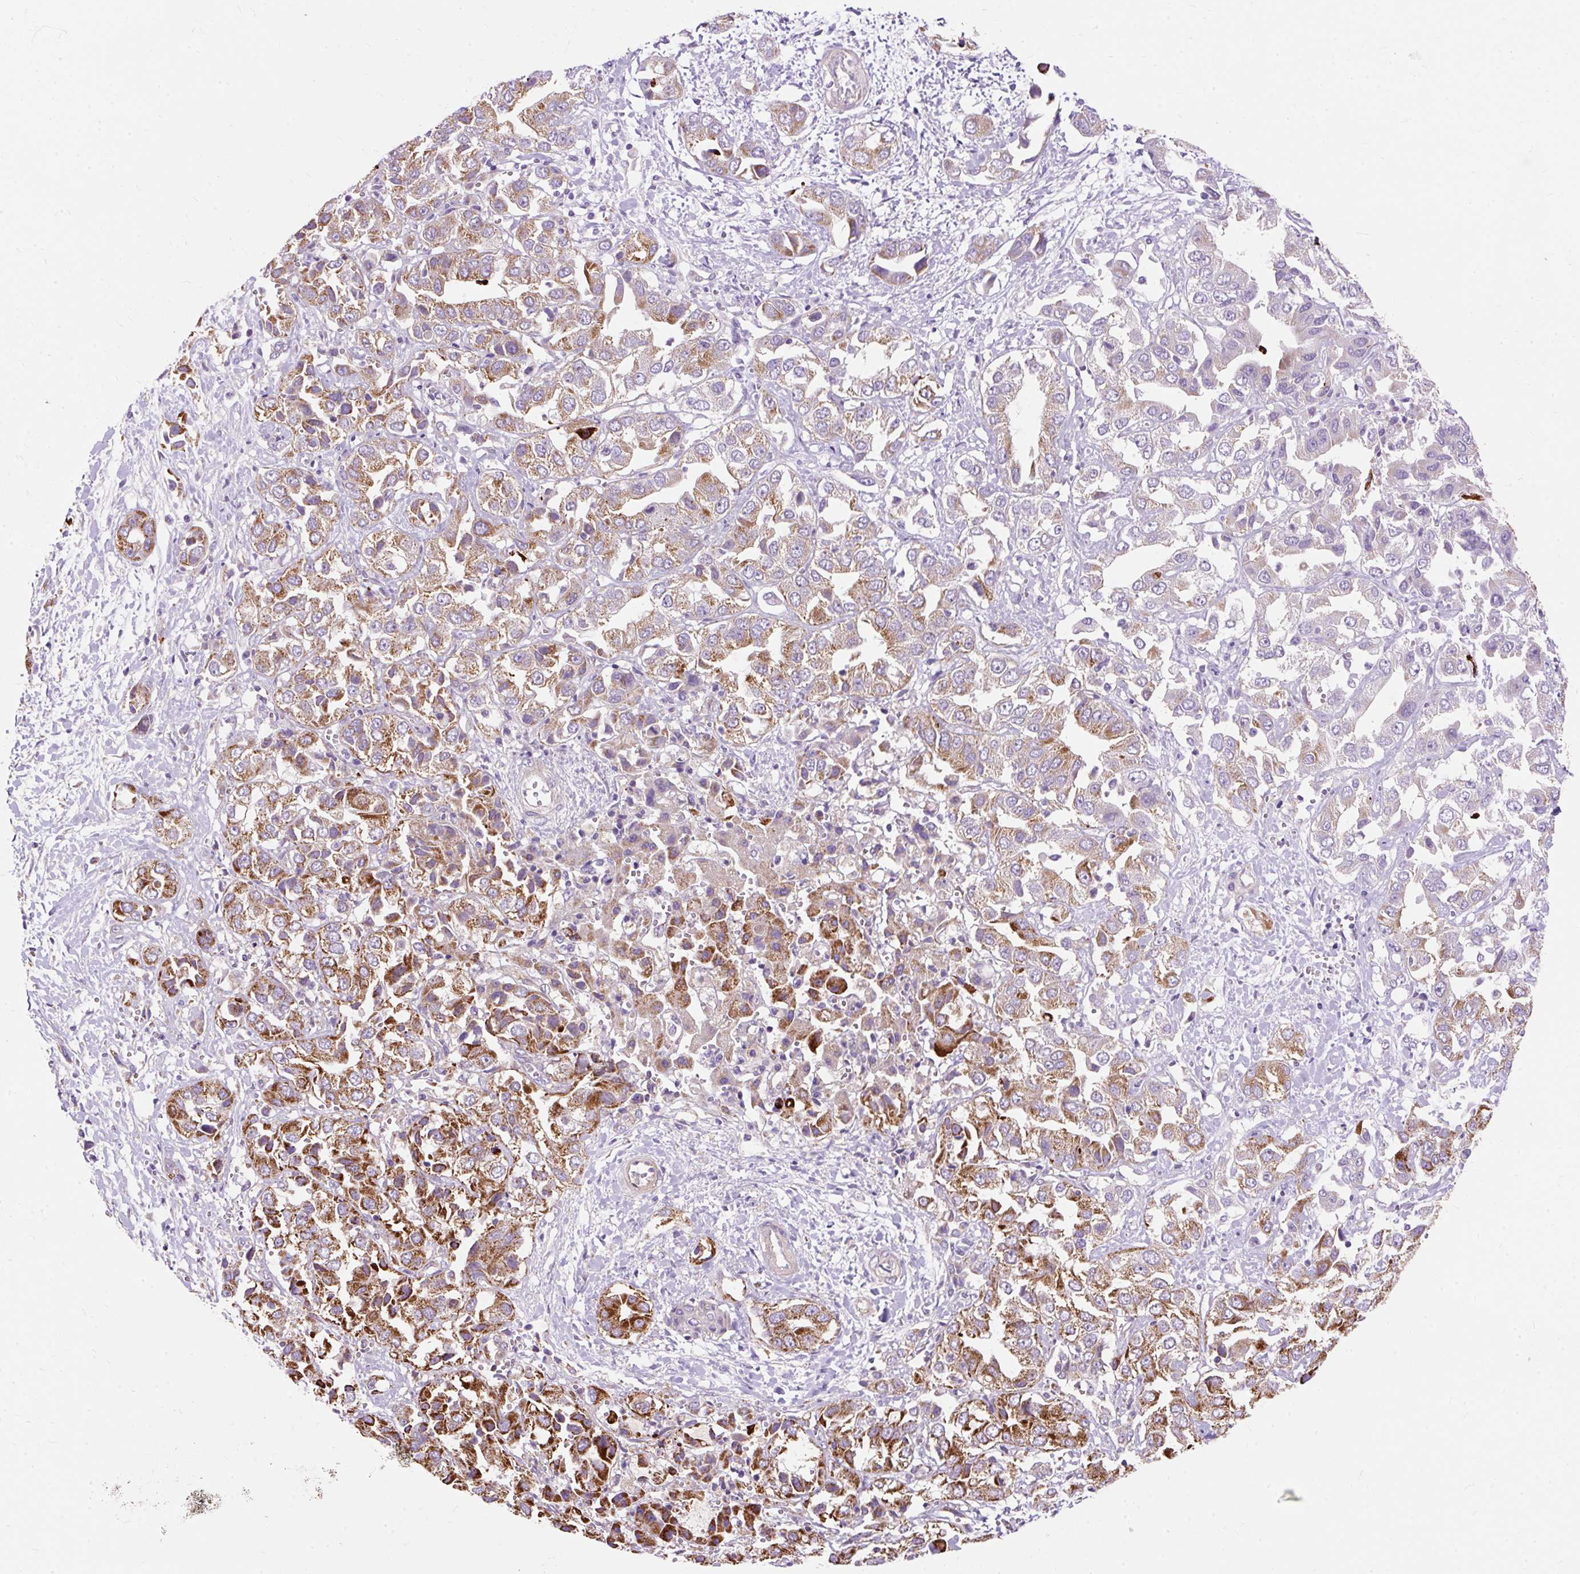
{"staining": {"intensity": "strong", "quantity": ">75%", "location": "cytoplasmic/membranous"}, "tissue": "liver cancer", "cell_type": "Tumor cells", "image_type": "cancer", "snomed": [{"axis": "morphology", "description": "Cholangiocarcinoma"}, {"axis": "topography", "description": "Liver"}], "caption": "High-magnification brightfield microscopy of liver cancer stained with DAB (3,3'-diaminobenzidine) (brown) and counterstained with hematoxylin (blue). tumor cells exhibit strong cytoplasmic/membranous positivity is appreciated in about>75% of cells. Ihc stains the protein of interest in brown and the nuclei are stained blue.", "gene": "CEP290", "patient": {"sex": "female", "age": 52}}